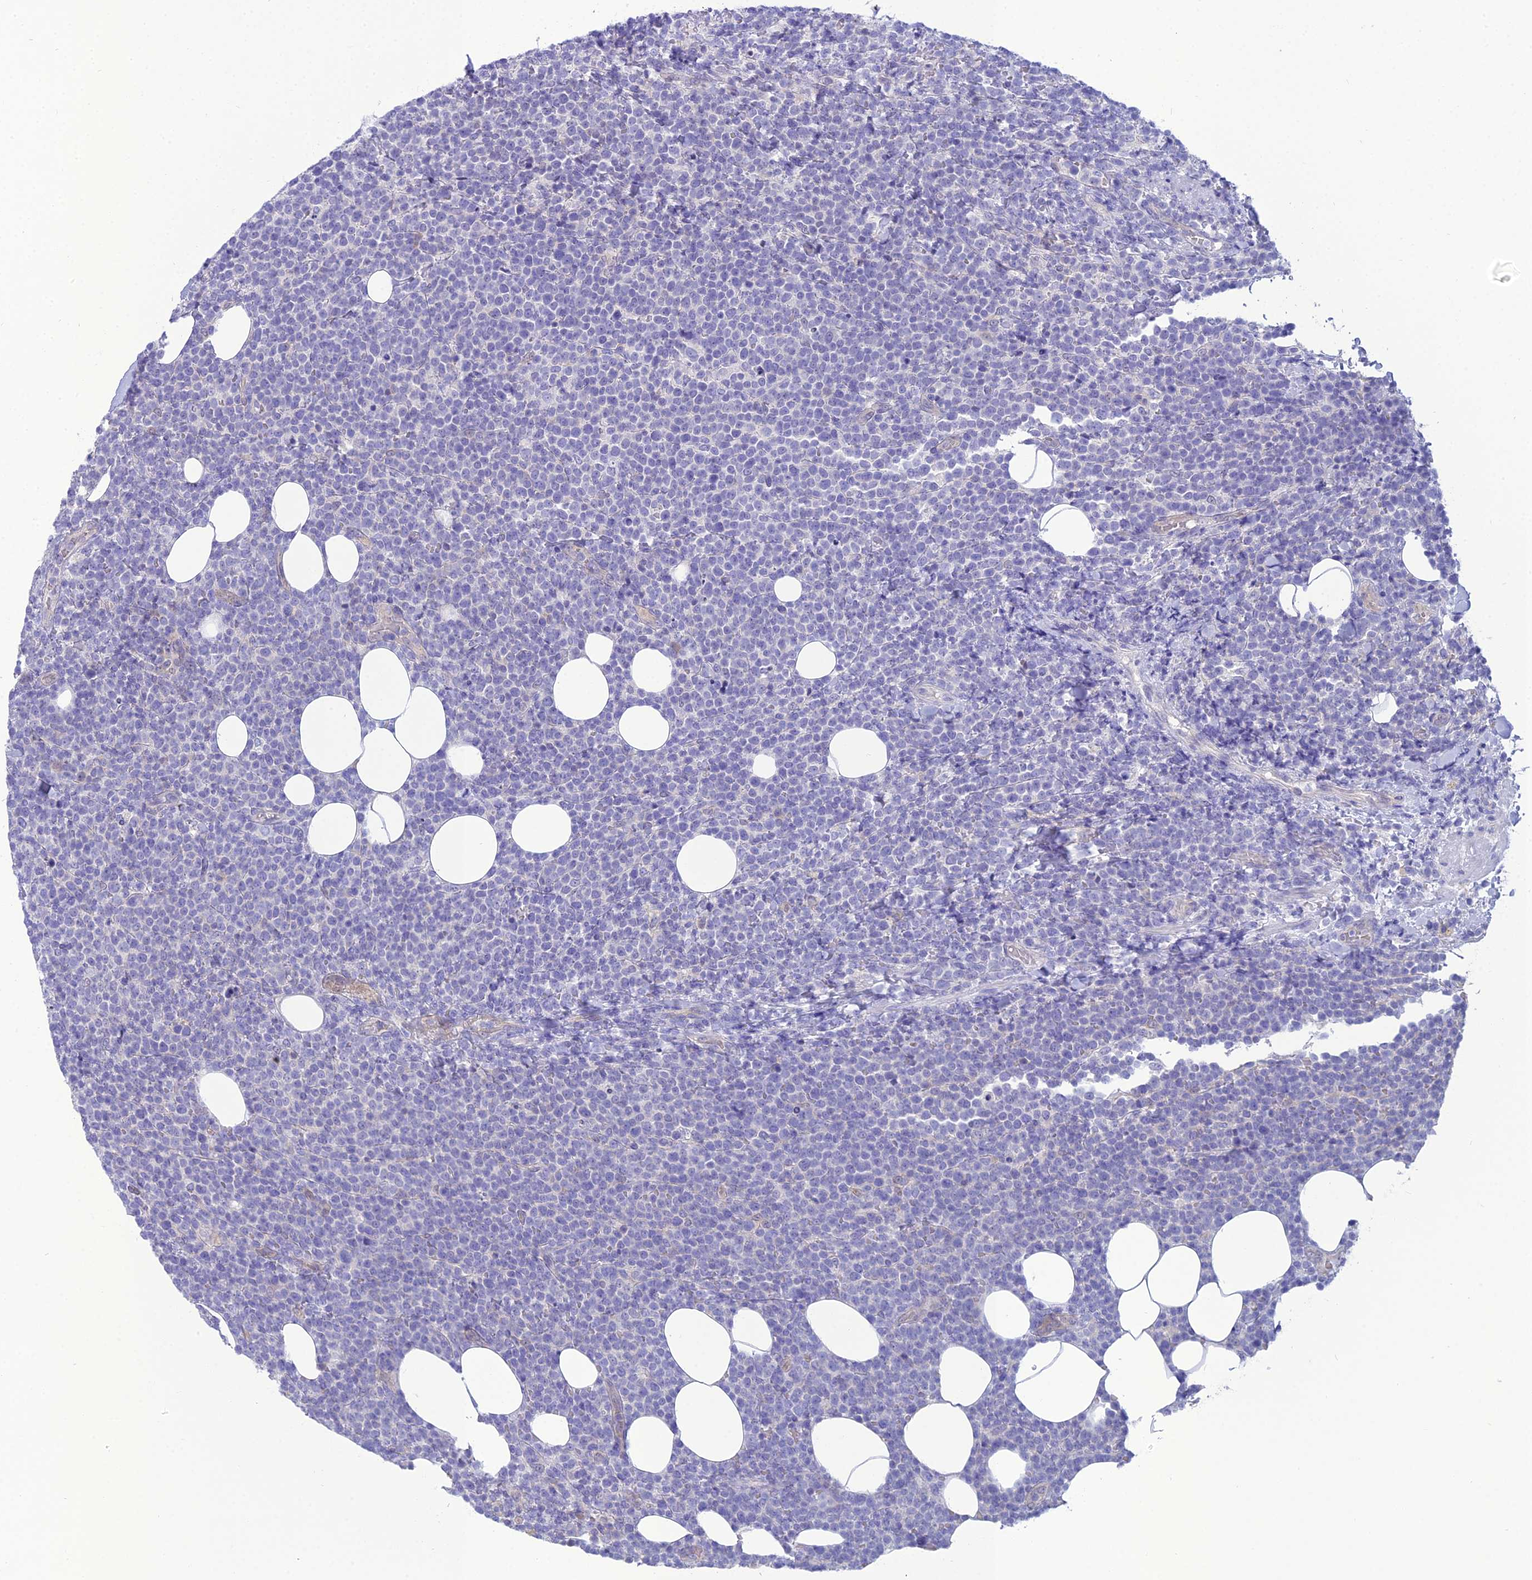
{"staining": {"intensity": "negative", "quantity": "none", "location": "none"}, "tissue": "lymphoma", "cell_type": "Tumor cells", "image_type": "cancer", "snomed": [{"axis": "morphology", "description": "Malignant lymphoma, non-Hodgkin's type, High grade"}, {"axis": "topography", "description": "Lymph node"}], "caption": "Human lymphoma stained for a protein using IHC reveals no expression in tumor cells.", "gene": "GNPNAT1", "patient": {"sex": "male", "age": 61}}